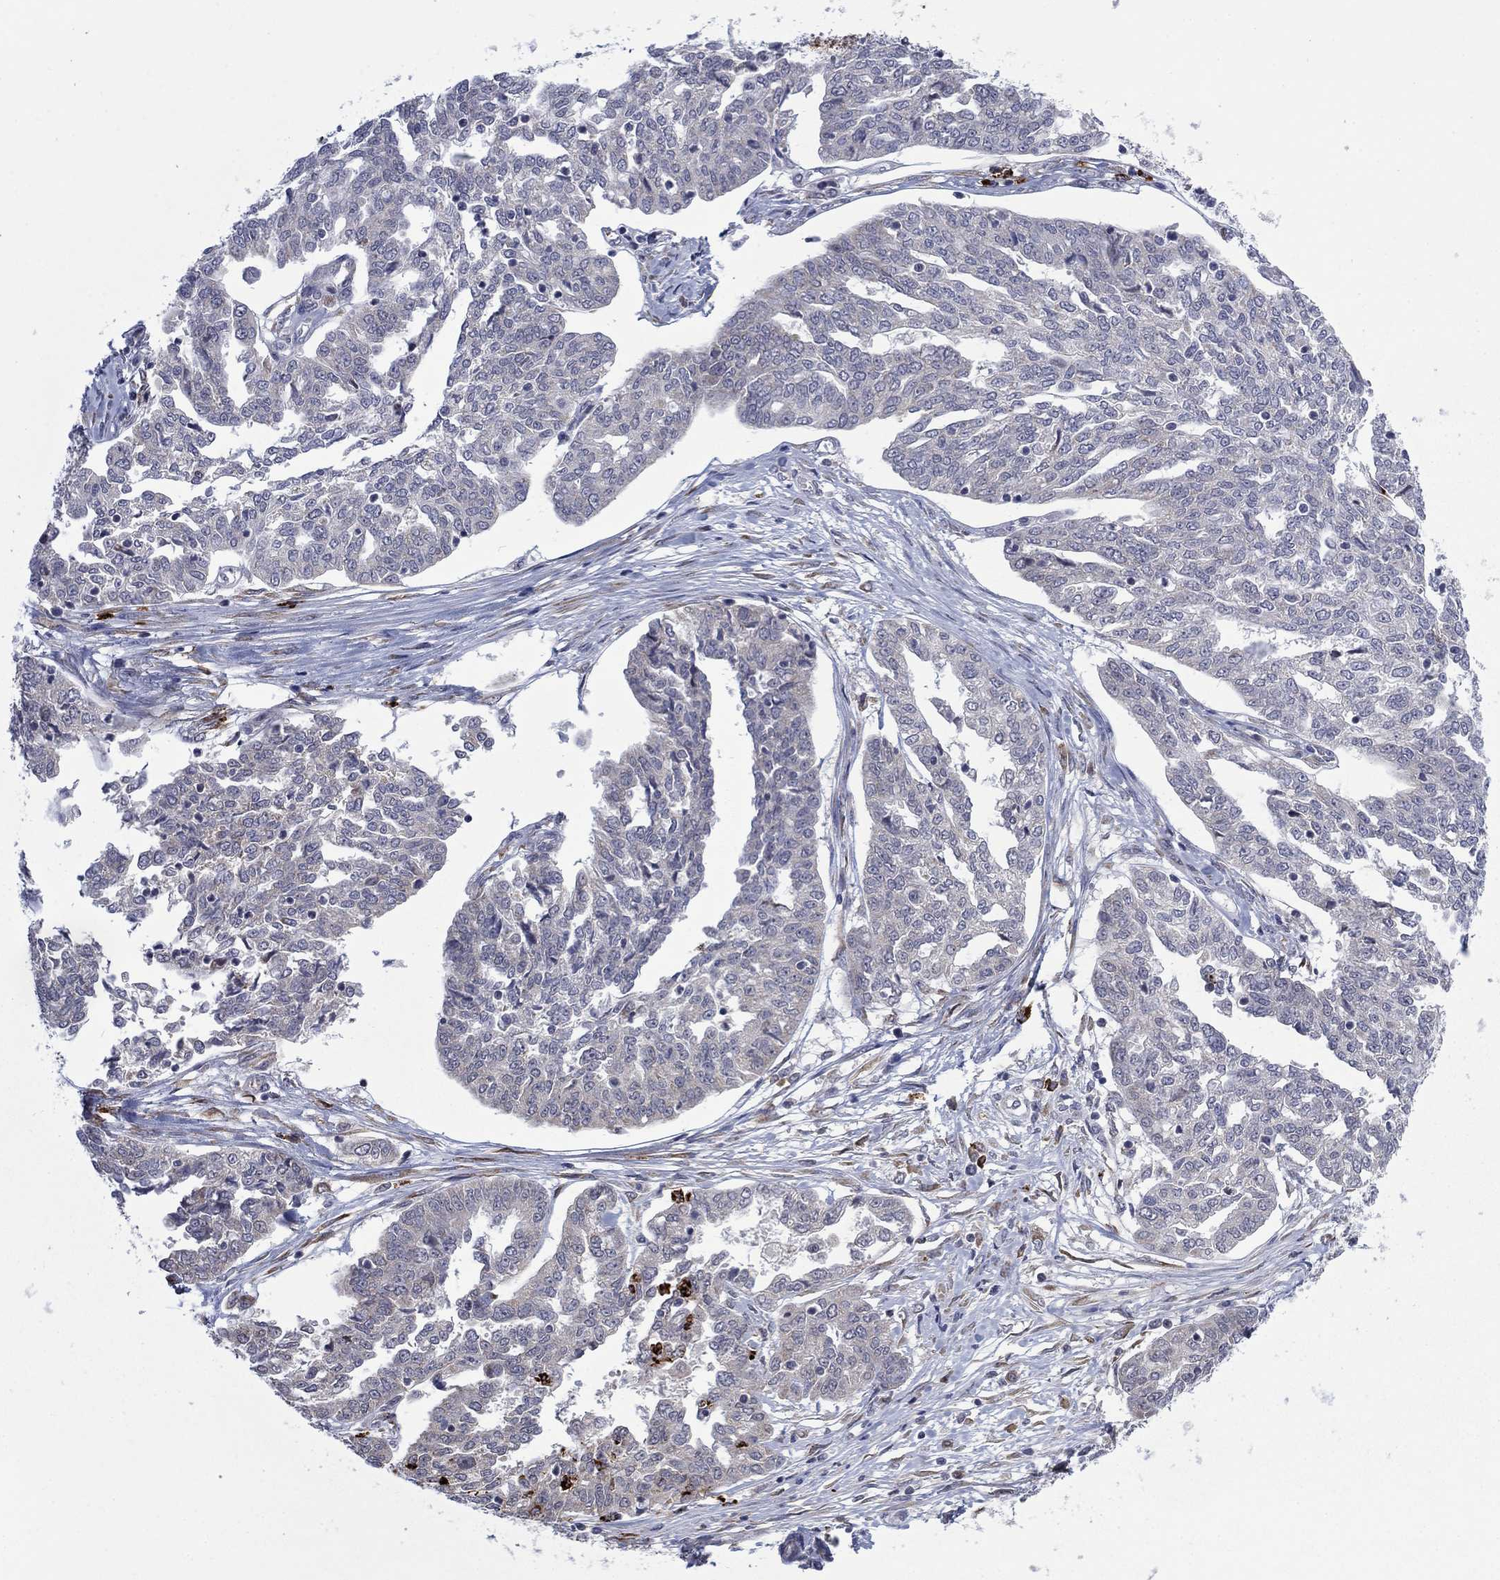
{"staining": {"intensity": "negative", "quantity": "none", "location": "none"}, "tissue": "ovarian cancer", "cell_type": "Tumor cells", "image_type": "cancer", "snomed": [{"axis": "morphology", "description": "Cystadenocarcinoma, serous, NOS"}, {"axis": "topography", "description": "Ovary"}], "caption": "A micrograph of serous cystadenocarcinoma (ovarian) stained for a protein displays no brown staining in tumor cells. Nuclei are stained in blue.", "gene": "MTRFR", "patient": {"sex": "female", "age": 67}}